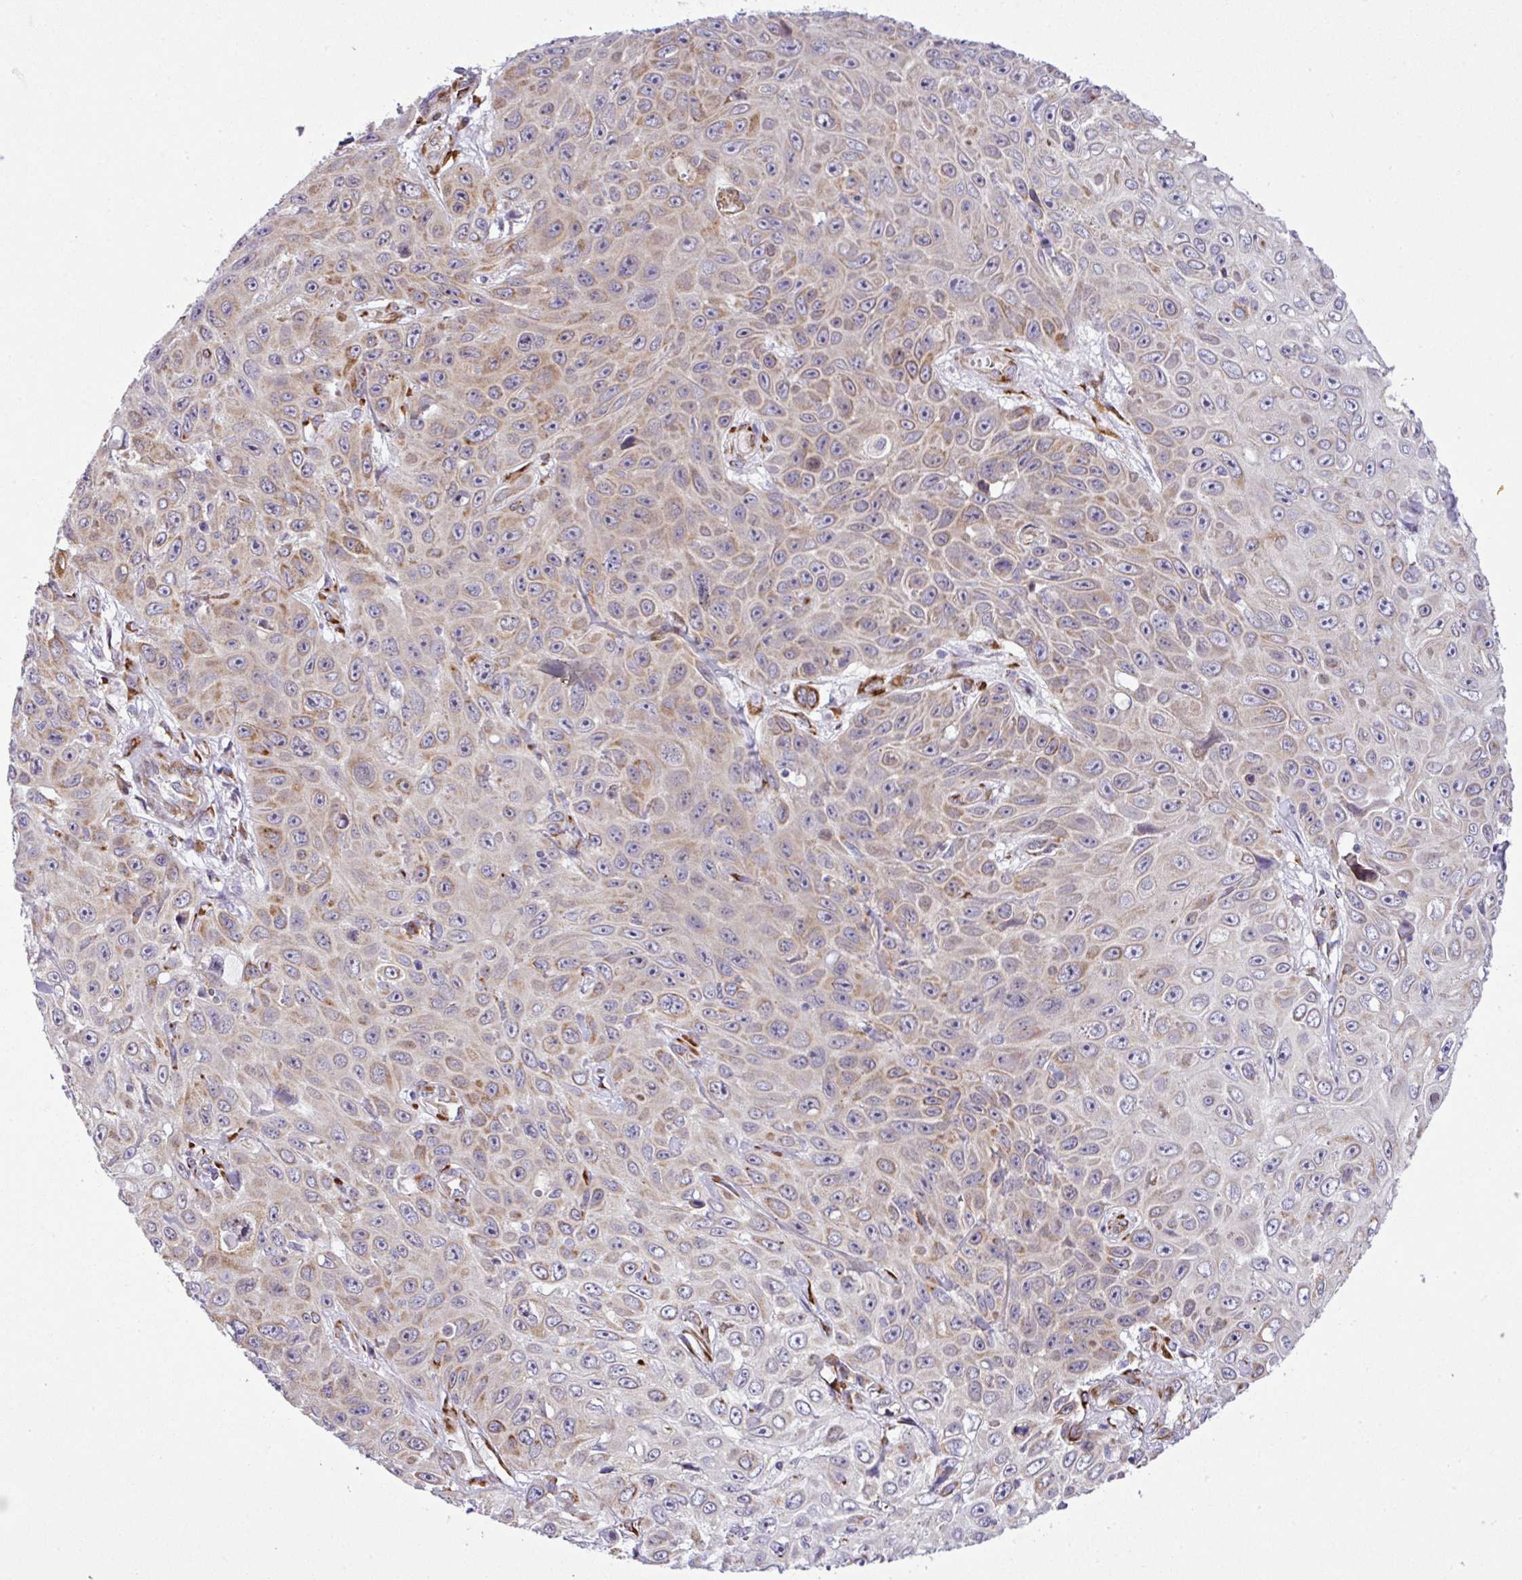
{"staining": {"intensity": "weak", "quantity": "25%-75%", "location": "cytoplasmic/membranous"}, "tissue": "skin cancer", "cell_type": "Tumor cells", "image_type": "cancer", "snomed": [{"axis": "morphology", "description": "Squamous cell carcinoma, NOS"}, {"axis": "topography", "description": "Skin"}], "caption": "Skin squamous cell carcinoma tissue demonstrates weak cytoplasmic/membranous expression in about 25%-75% of tumor cells The protein is stained brown, and the nuclei are stained in blue (DAB (3,3'-diaminobenzidine) IHC with brightfield microscopy, high magnification).", "gene": "CFAP97", "patient": {"sex": "male", "age": 82}}